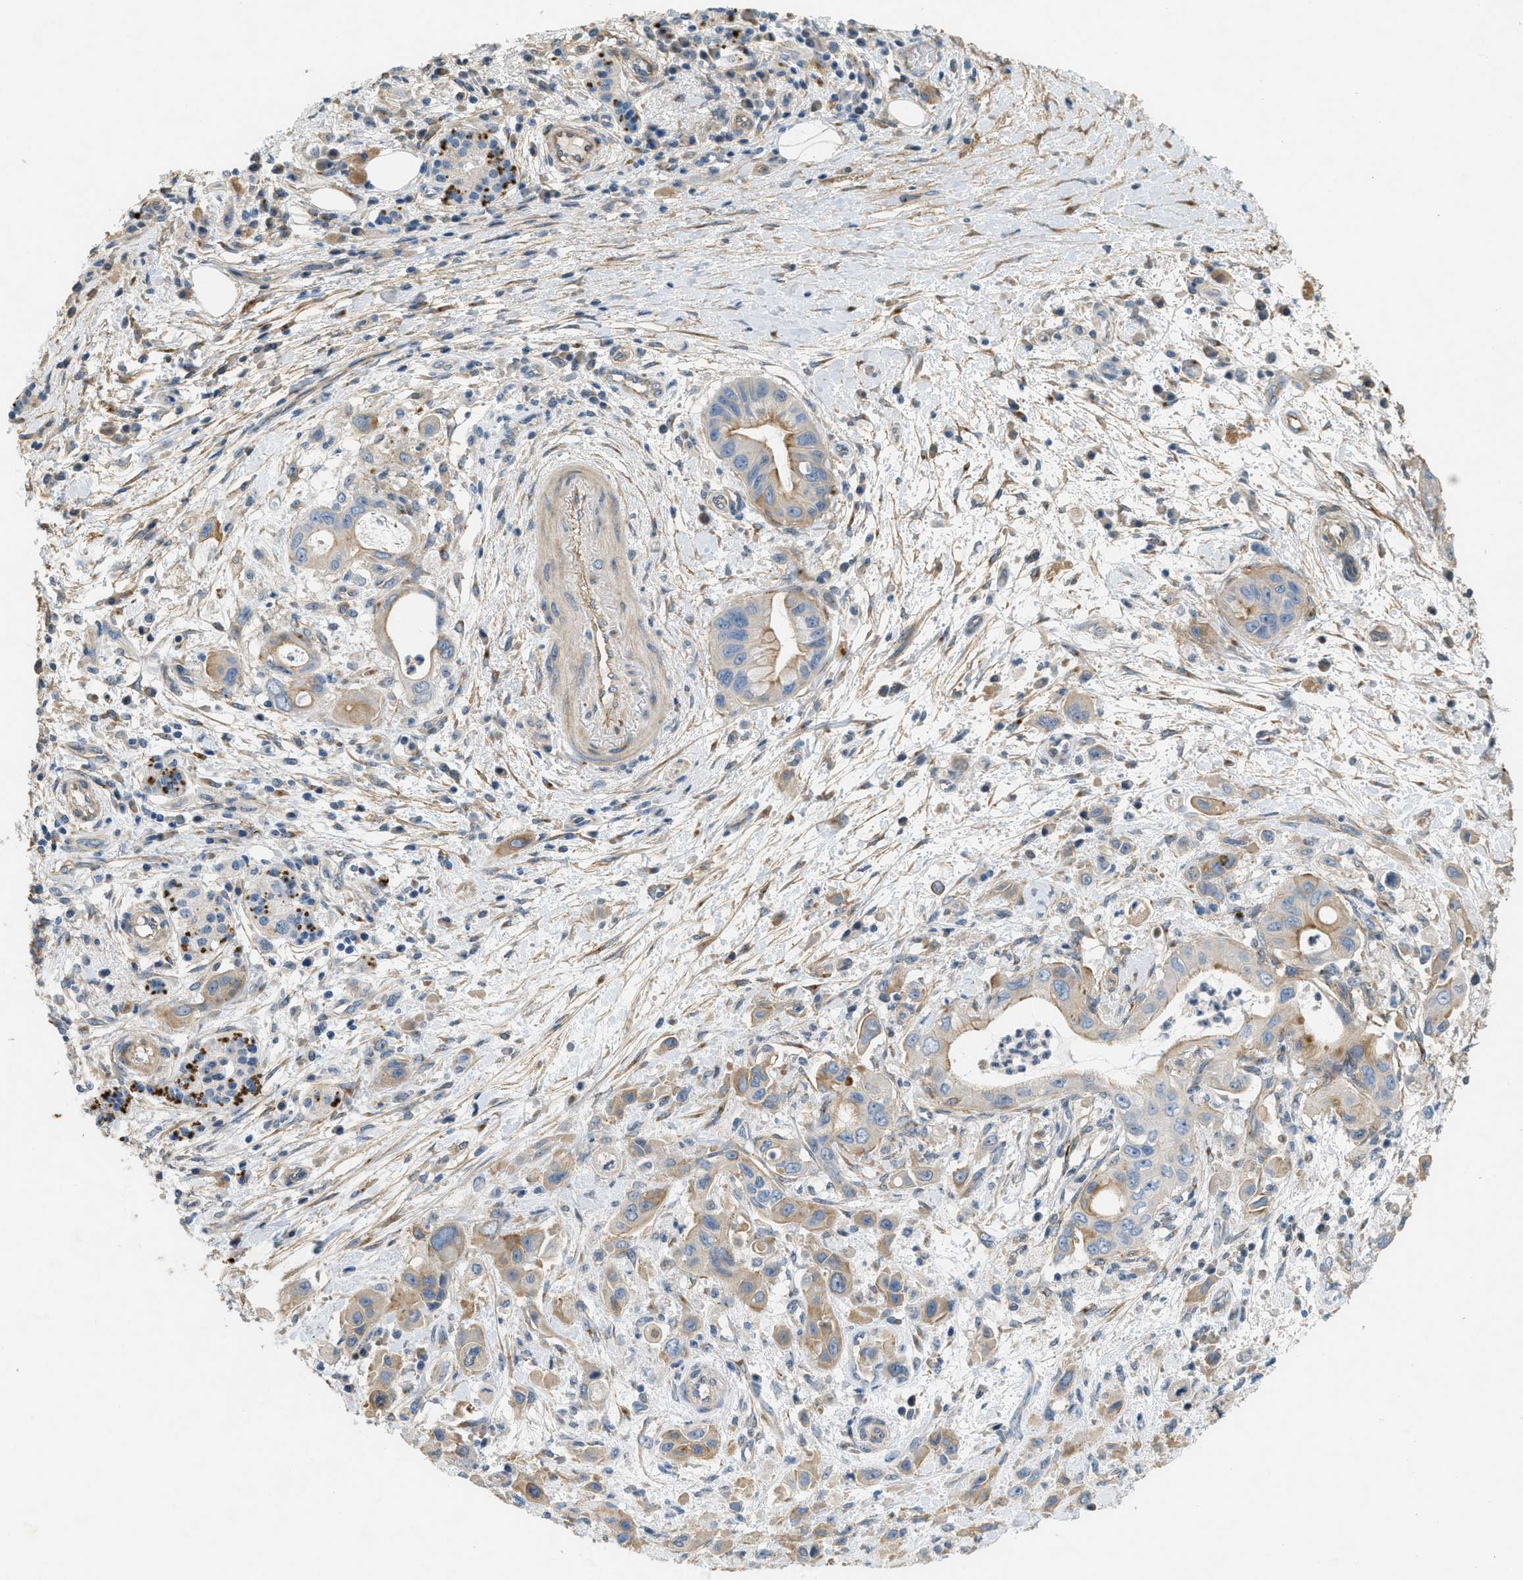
{"staining": {"intensity": "weak", "quantity": "25%-75%", "location": "cytoplasmic/membranous"}, "tissue": "pancreatic cancer", "cell_type": "Tumor cells", "image_type": "cancer", "snomed": [{"axis": "morphology", "description": "Adenocarcinoma, NOS"}, {"axis": "topography", "description": "Pancreas"}], "caption": "A histopathology image of human pancreatic cancer stained for a protein demonstrates weak cytoplasmic/membranous brown staining in tumor cells. Nuclei are stained in blue.", "gene": "ADCY5", "patient": {"sex": "female", "age": 73}}